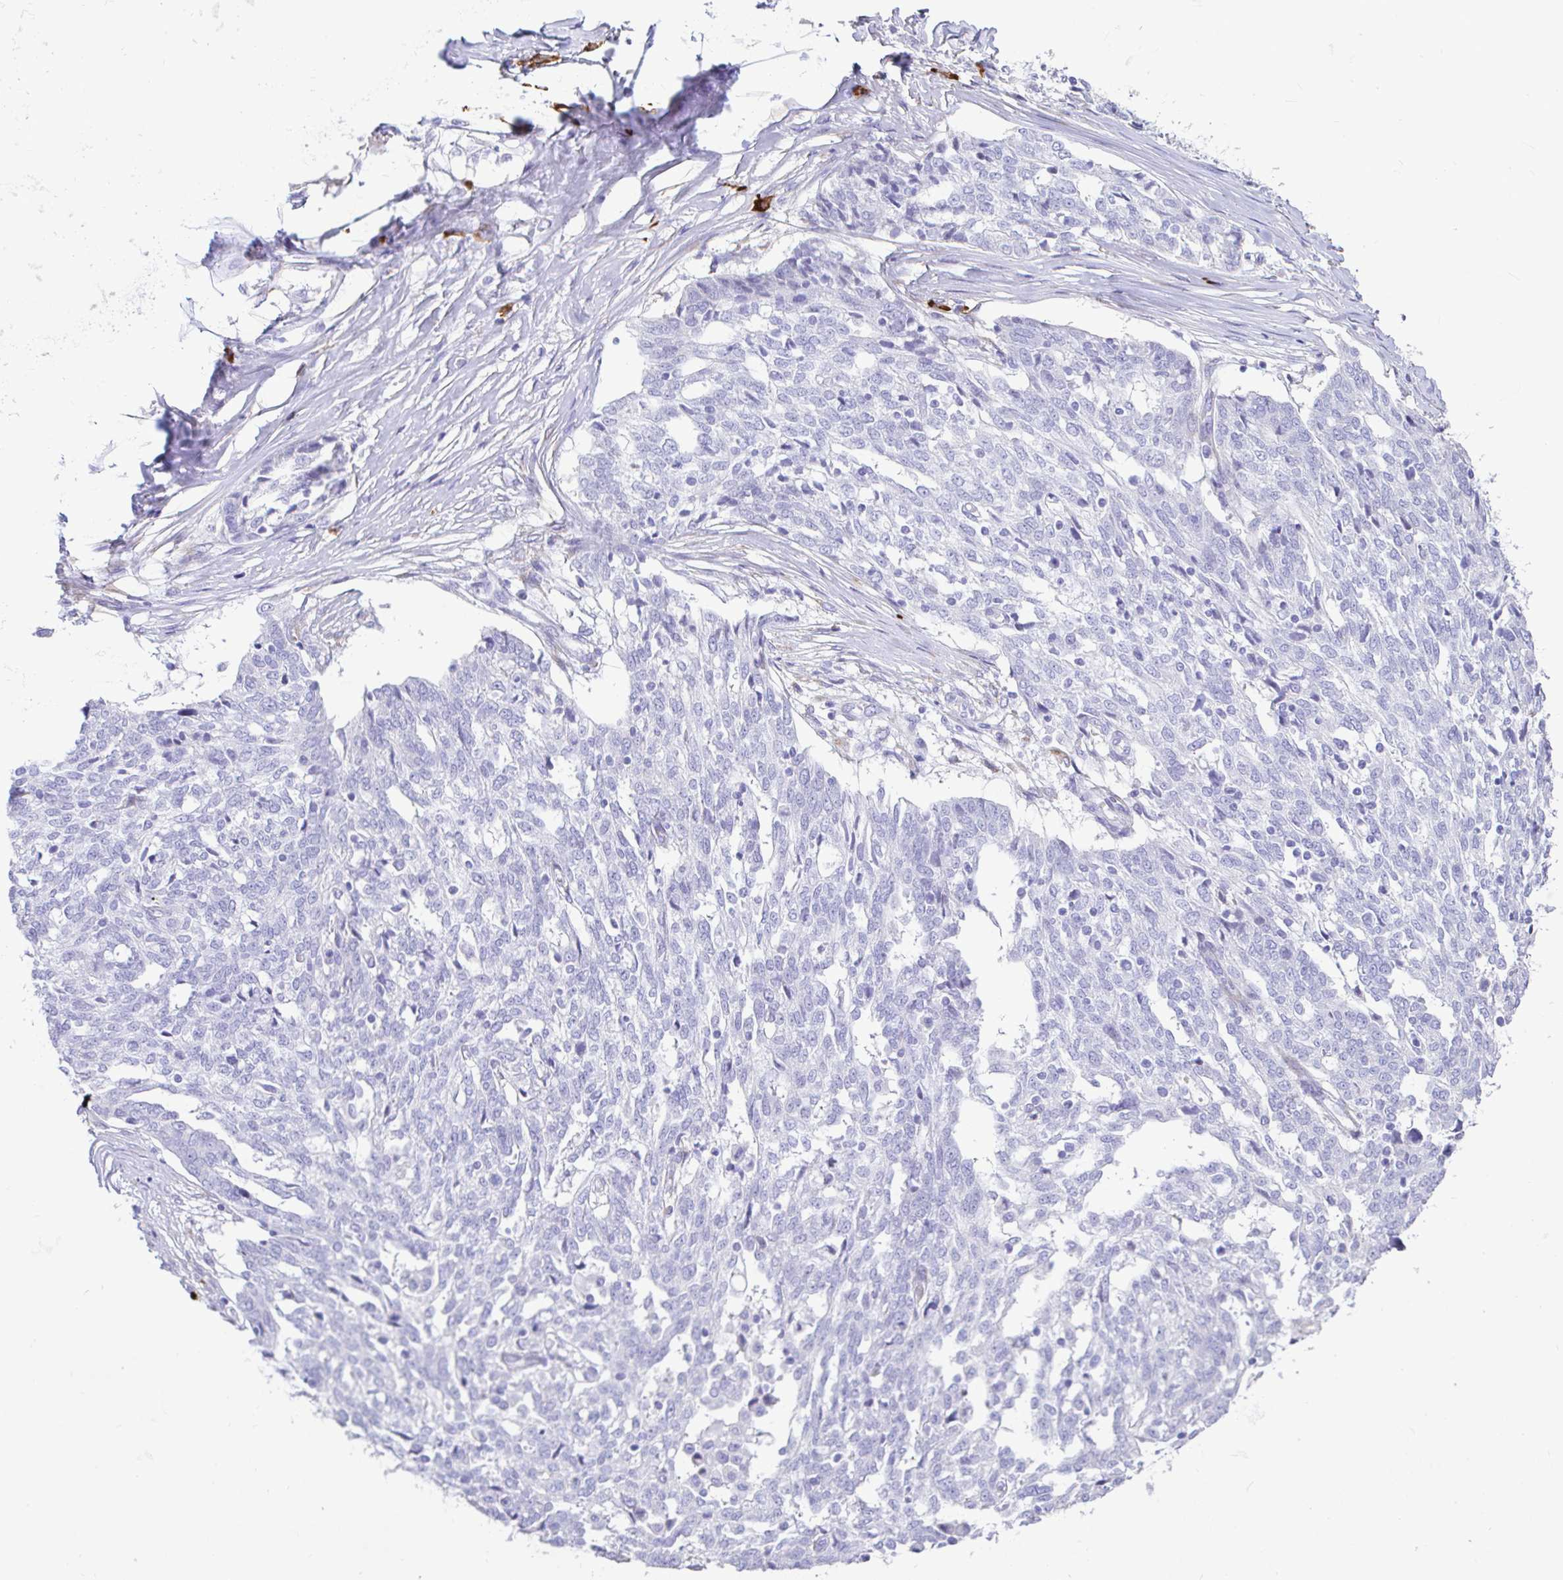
{"staining": {"intensity": "negative", "quantity": "none", "location": "none"}, "tissue": "ovarian cancer", "cell_type": "Tumor cells", "image_type": "cancer", "snomed": [{"axis": "morphology", "description": "Cystadenocarcinoma, serous, NOS"}, {"axis": "topography", "description": "Ovary"}], "caption": "DAB (3,3'-diaminobenzidine) immunohistochemical staining of human serous cystadenocarcinoma (ovarian) demonstrates no significant positivity in tumor cells.", "gene": "CCDC62", "patient": {"sex": "female", "age": 67}}